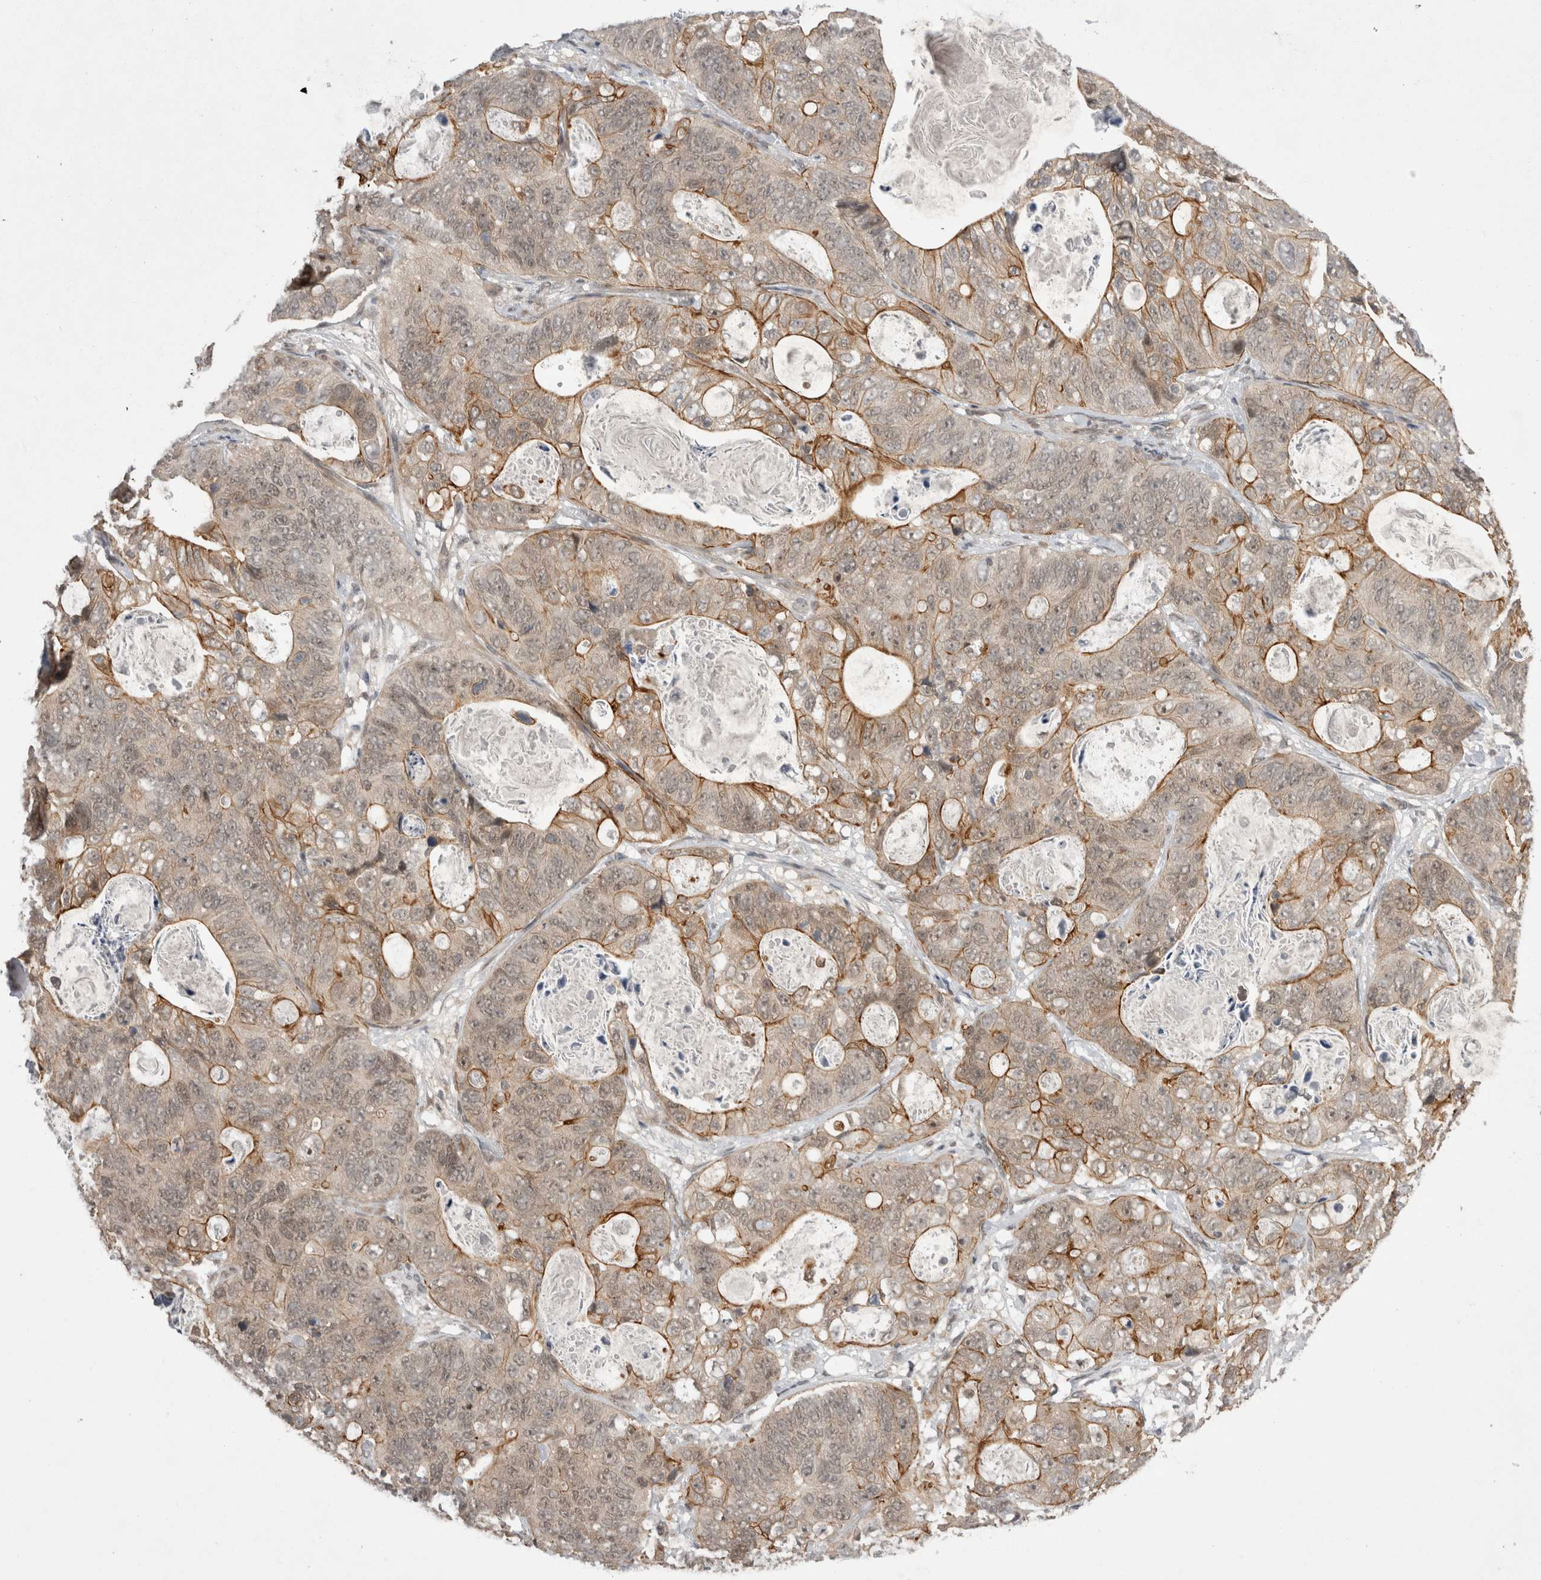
{"staining": {"intensity": "moderate", "quantity": "25%-75%", "location": "cytoplasmic/membranous"}, "tissue": "stomach cancer", "cell_type": "Tumor cells", "image_type": "cancer", "snomed": [{"axis": "morphology", "description": "Normal tissue, NOS"}, {"axis": "morphology", "description": "Adenocarcinoma, NOS"}, {"axis": "topography", "description": "Stomach"}], "caption": "A brown stain shows moderate cytoplasmic/membranous expression of a protein in human adenocarcinoma (stomach) tumor cells. The staining is performed using DAB (3,3'-diaminobenzidine) brown chromogen to label protein expression. The nuclei are counter-stained blue using hematoxylin.", "gene": "ZNF341", "patient": {"sex": "female", "age": 89}}